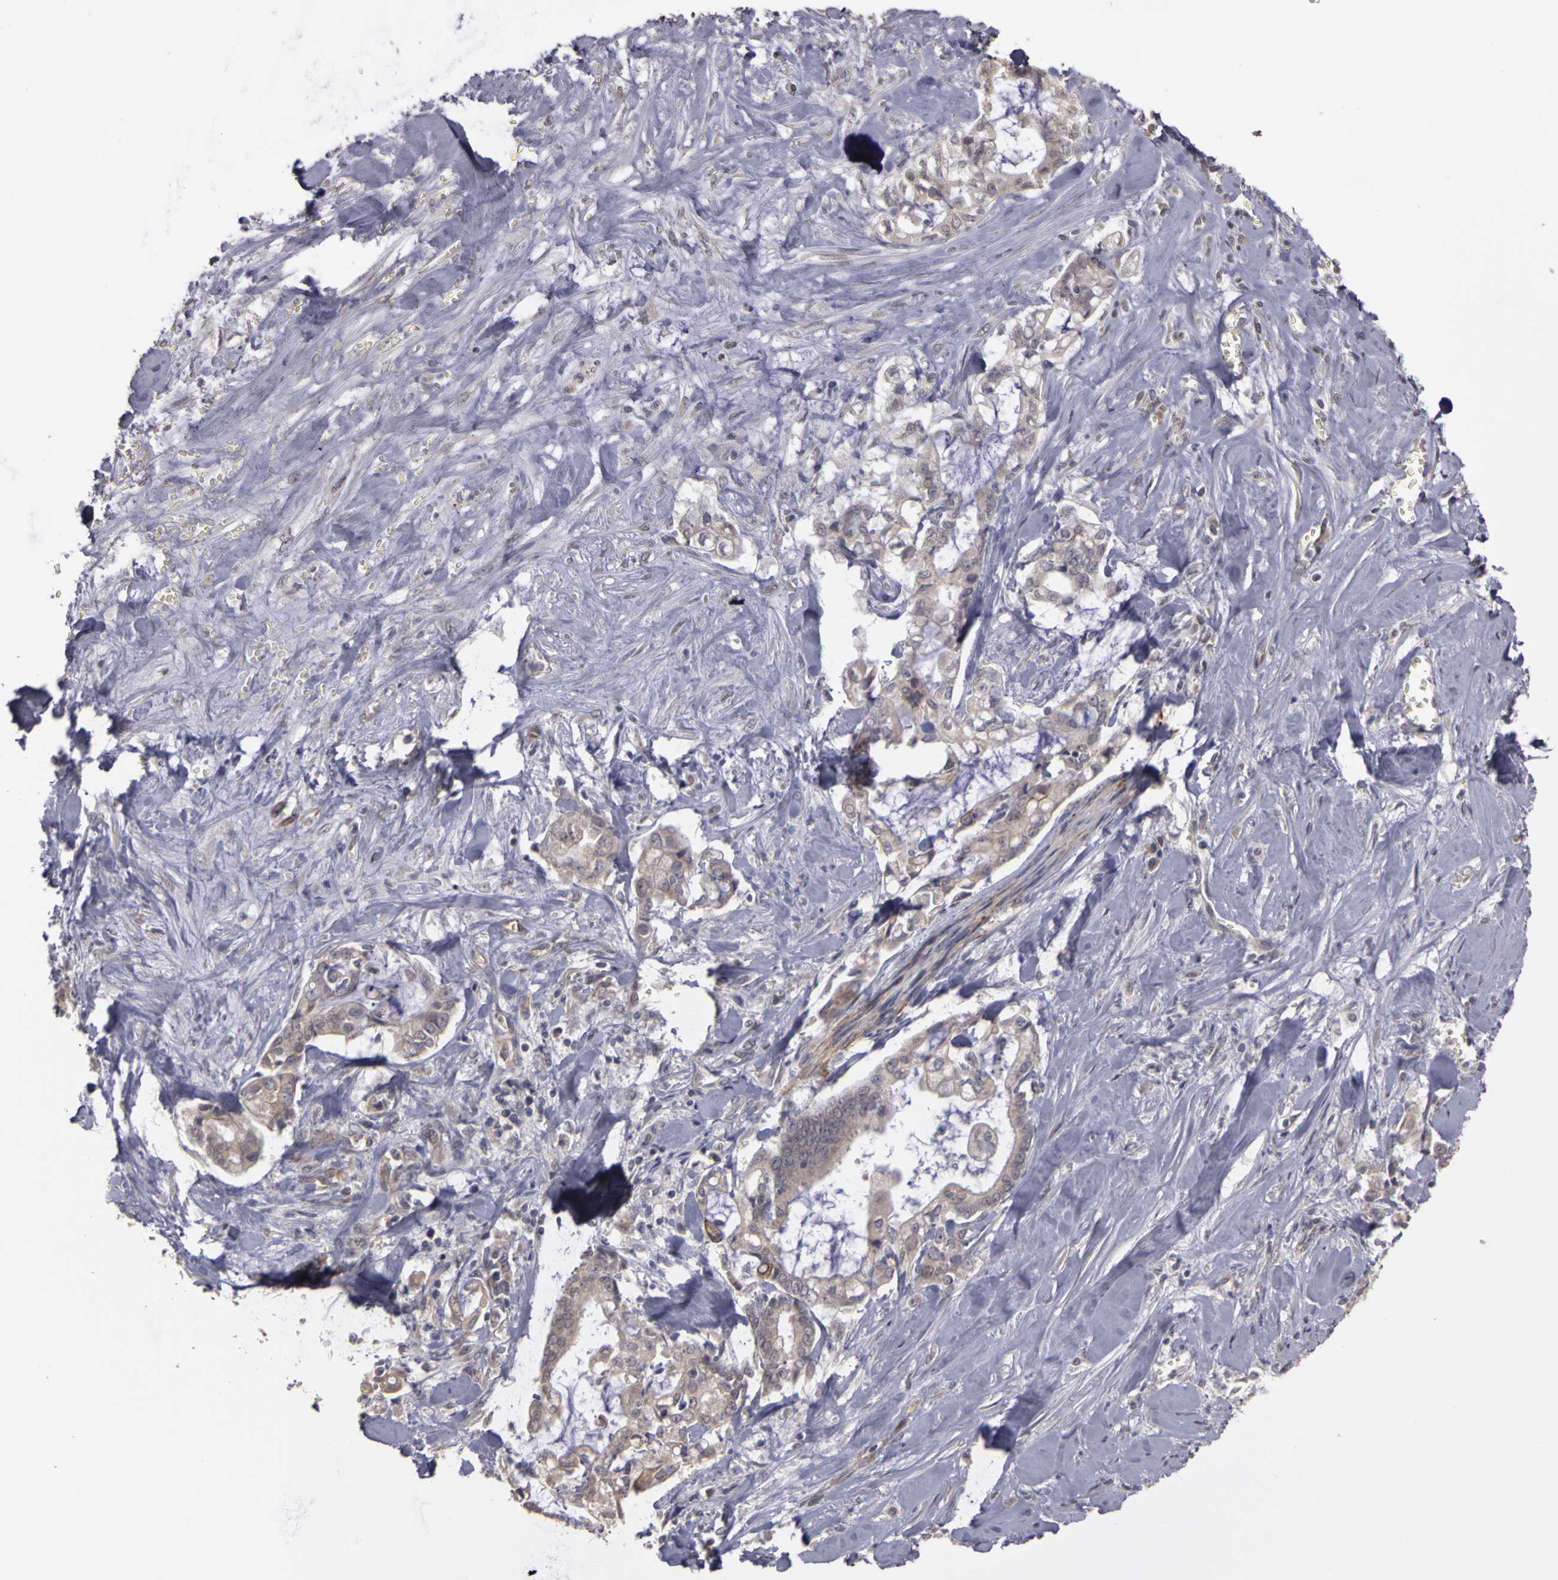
{"staining": {"intensity": "weak", "quantity": "25%-75%", "location": "cytoplasmic/membranous"}, "tissue": "liver cancer", "cell_type": "Tumor cells", "image_type": "cancer", "snomed": [{"axis": "morphology", "description": "Cholangiocarcinoma"}, {"axis": "topography", "description": "Liver"}], "caption": "The histopathology image reveals immunohistochemical staining of liver cancer. There is weak cytoplasmic/membranous staining is identified in about 25%-75% of tumor cells.", "gene": "FRMD7", "patient": {"sex": "male", "age": 57}}